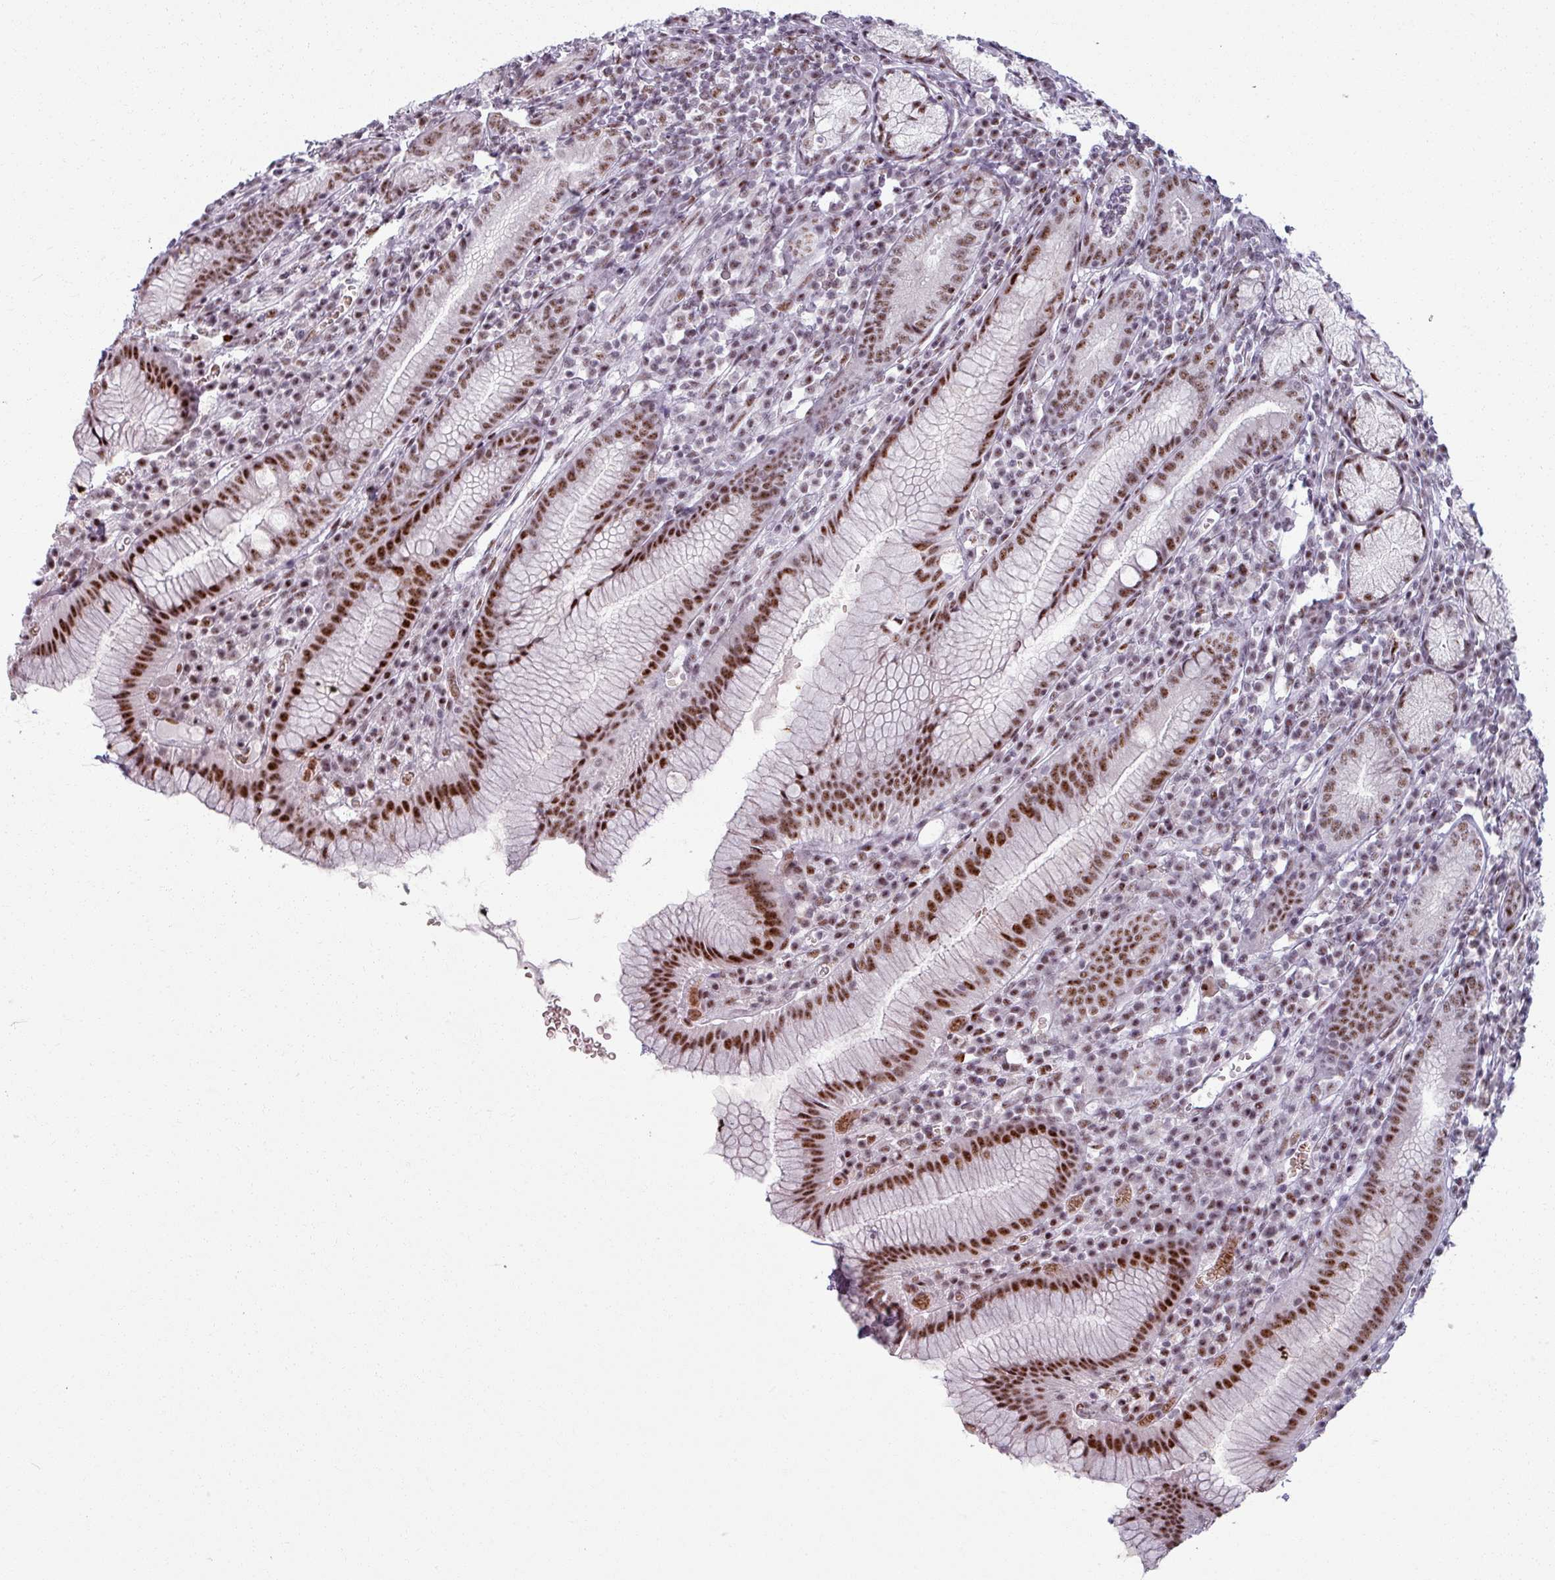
{"staining": {"intensity": "strong", "quantity": ">75%", "location": "nuclear"}, "tissue": "stomach", "cell_type": "Glandular cells", "image_type": "normal", "snomed": [{"axis": "morphology", "description": "Normal tissue, NOS"}, {"axis": "topography", "description": "Stomach"}], "caption": "Immunohistochemical staining of normal human stomach exhibits high levels of strong nuclear staining in about >75% of glandular cells. (DAB (3,3'-diaminobenzidine) = brown stain, brightfield microscopy at high magnification).", "gene": "NCOR1", "patient": {"sex": "male", "age": 55}}